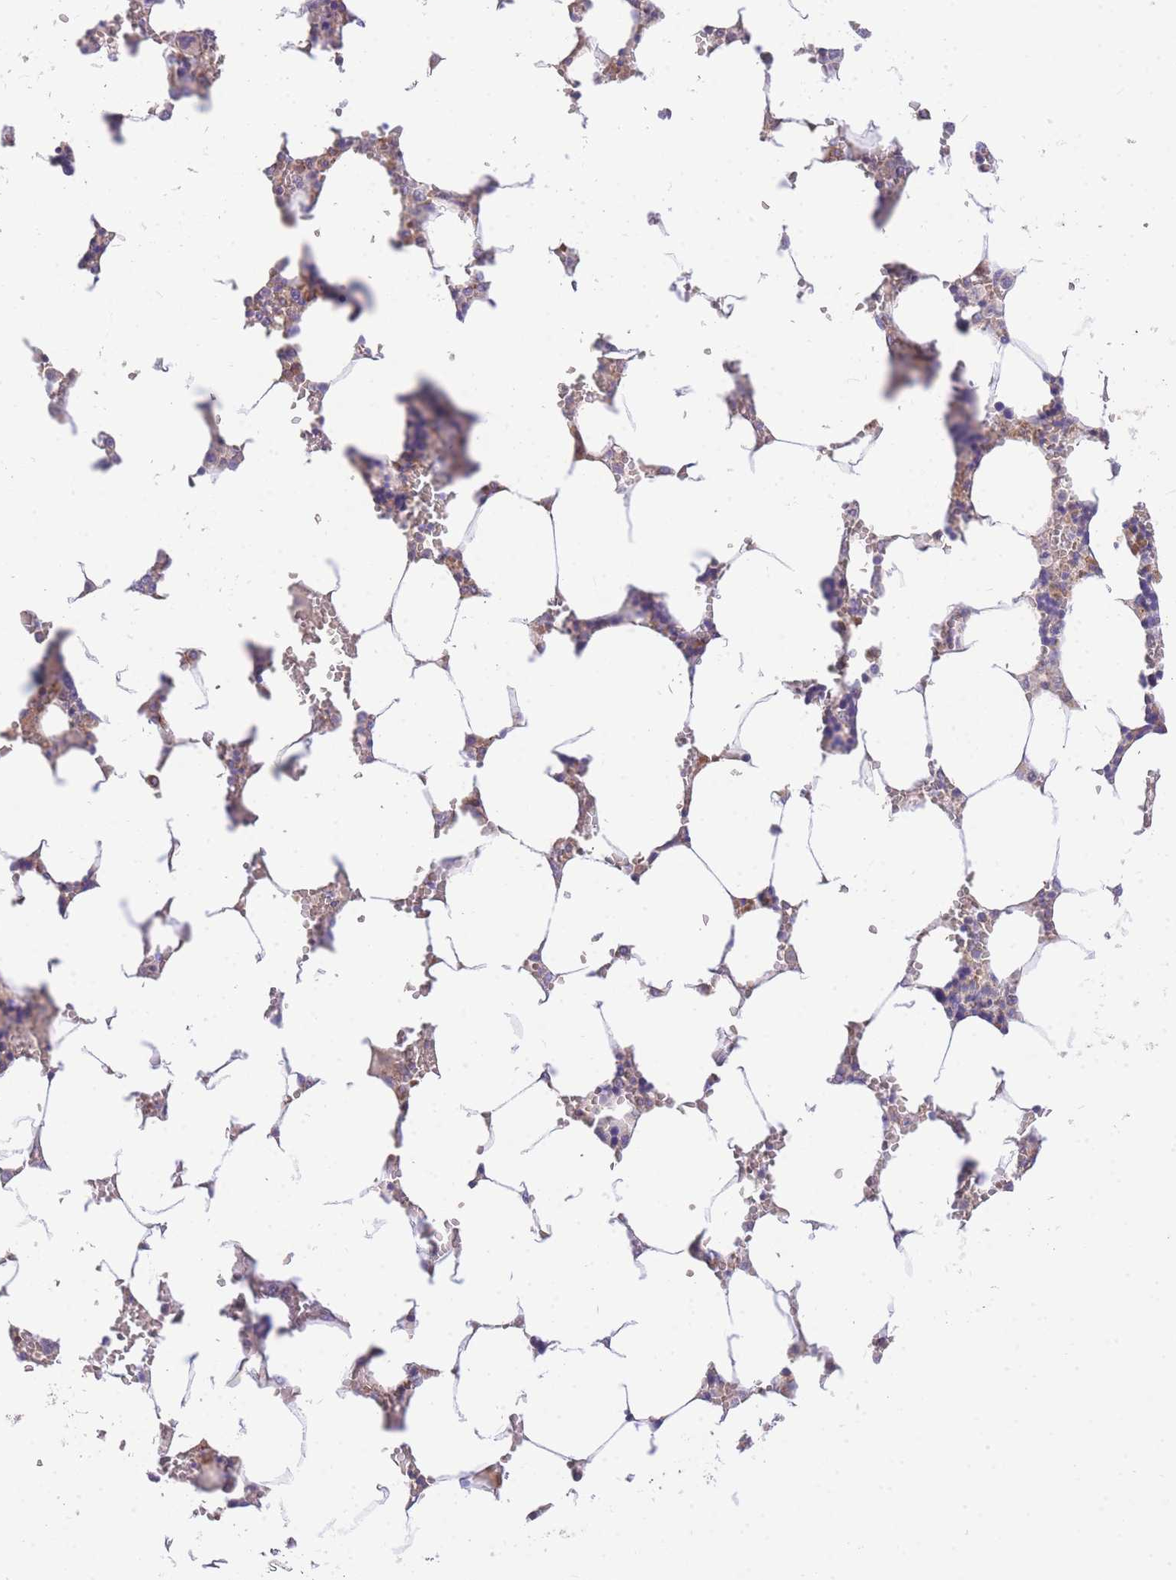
{"staining": {"intensity": "moderate", "quantity": "25%-75%", "location": "cytoplasmic/membranous"}, "tissue": "bone marrow", "cell_type": "Hematopoietic cells", "image_type": "normal", "snomed": [{"axis": "morphology", "description": "Normal tissue, NOS"}, {"axis": "topography", "description": "Bone marrow"}], "caption": "High-power microscopy captured an immunohistochemistry histopathology image of normal bone marrow, revealing moderate cytoplasmic/membranous staining in approximately 25%-75% of hematopoietic cells.", "gene": "INSYN2B", "patient": {"sex": "male", "age": 64}}